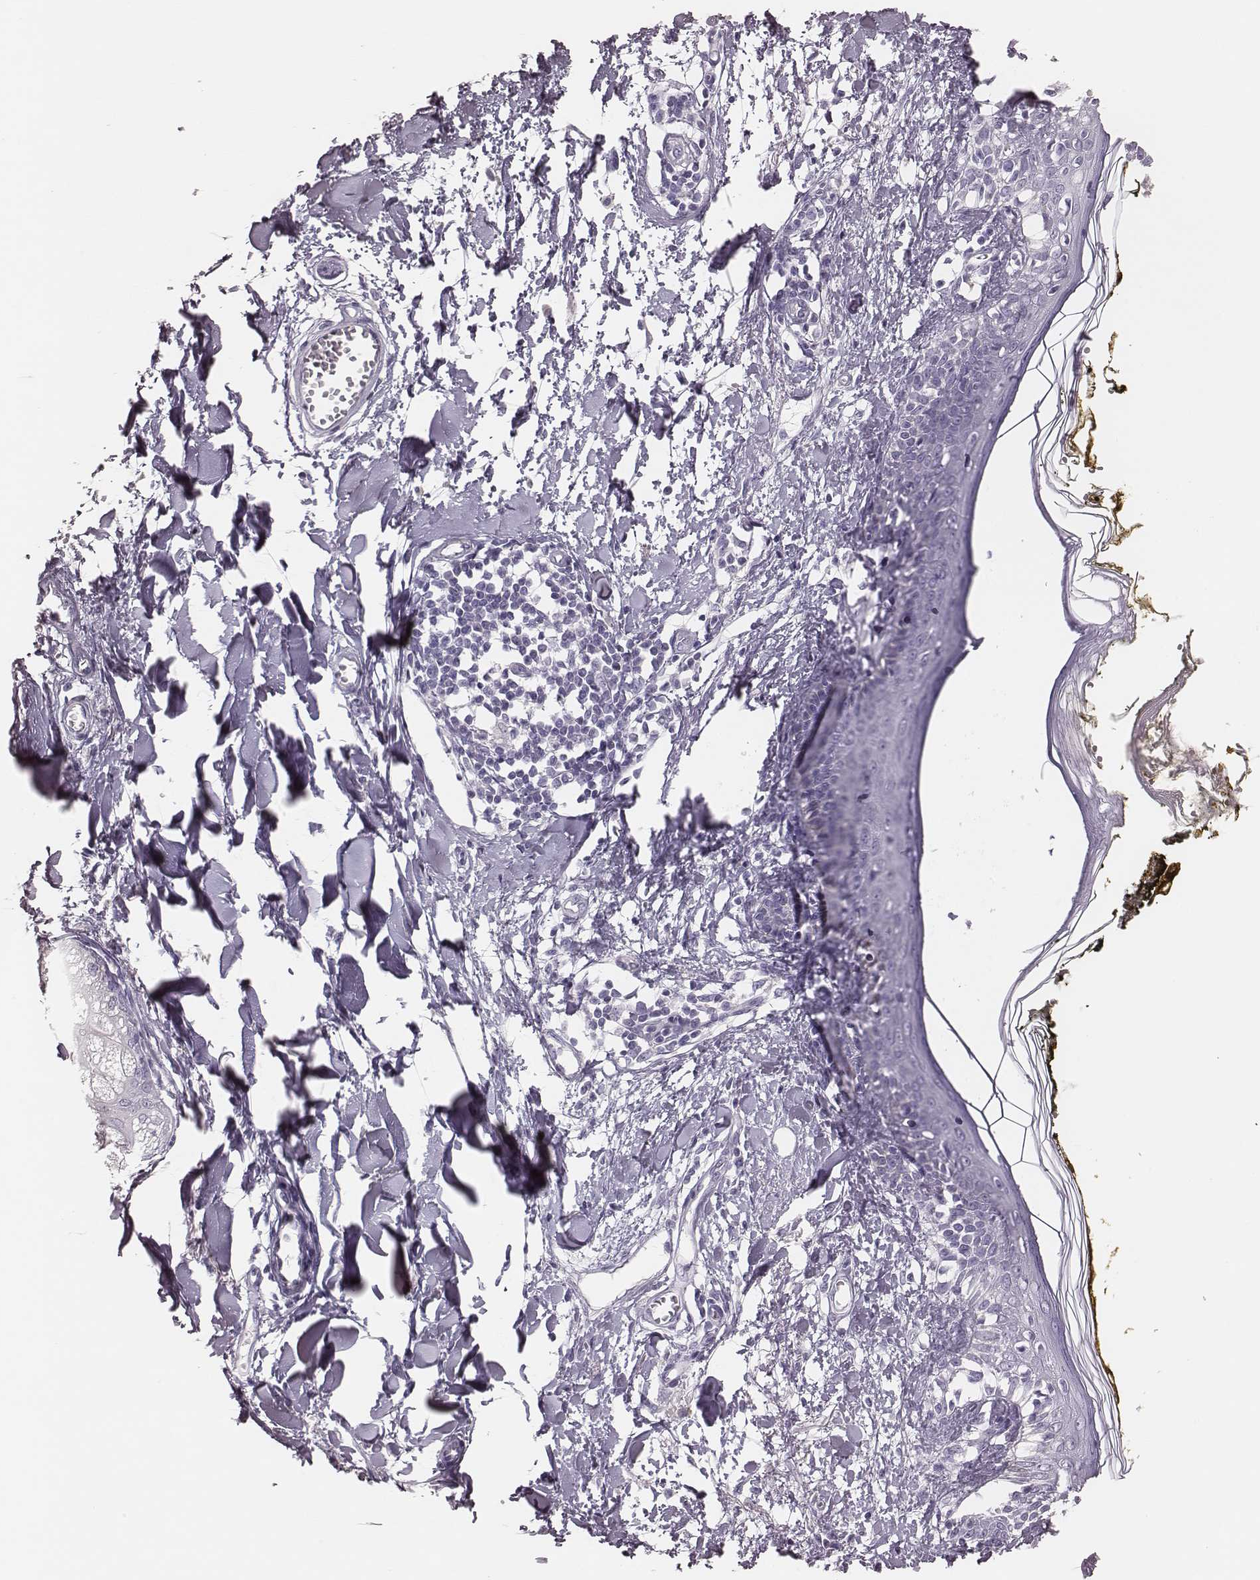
{"staining": {"intensity": "negative", "quantity": "none", "location": "none"}, "tissue": "skin", "cell_type": "Fibroblasts", "image_type": "normal", "snomed": [{"axis": "morphology", "description": "Normal tissue, NOS"}, {"axis": "topography", "description": "Skin"}], "caption": "This is a image of immunohistochemistry staining of benign skin, which shows no expression in fibroblasts. (DAB (3,3'-diaminobenzidine) IHC with hematoxylin counter stain).", "gene": "H1", "patient": {"sex": "male", "age": 76}}